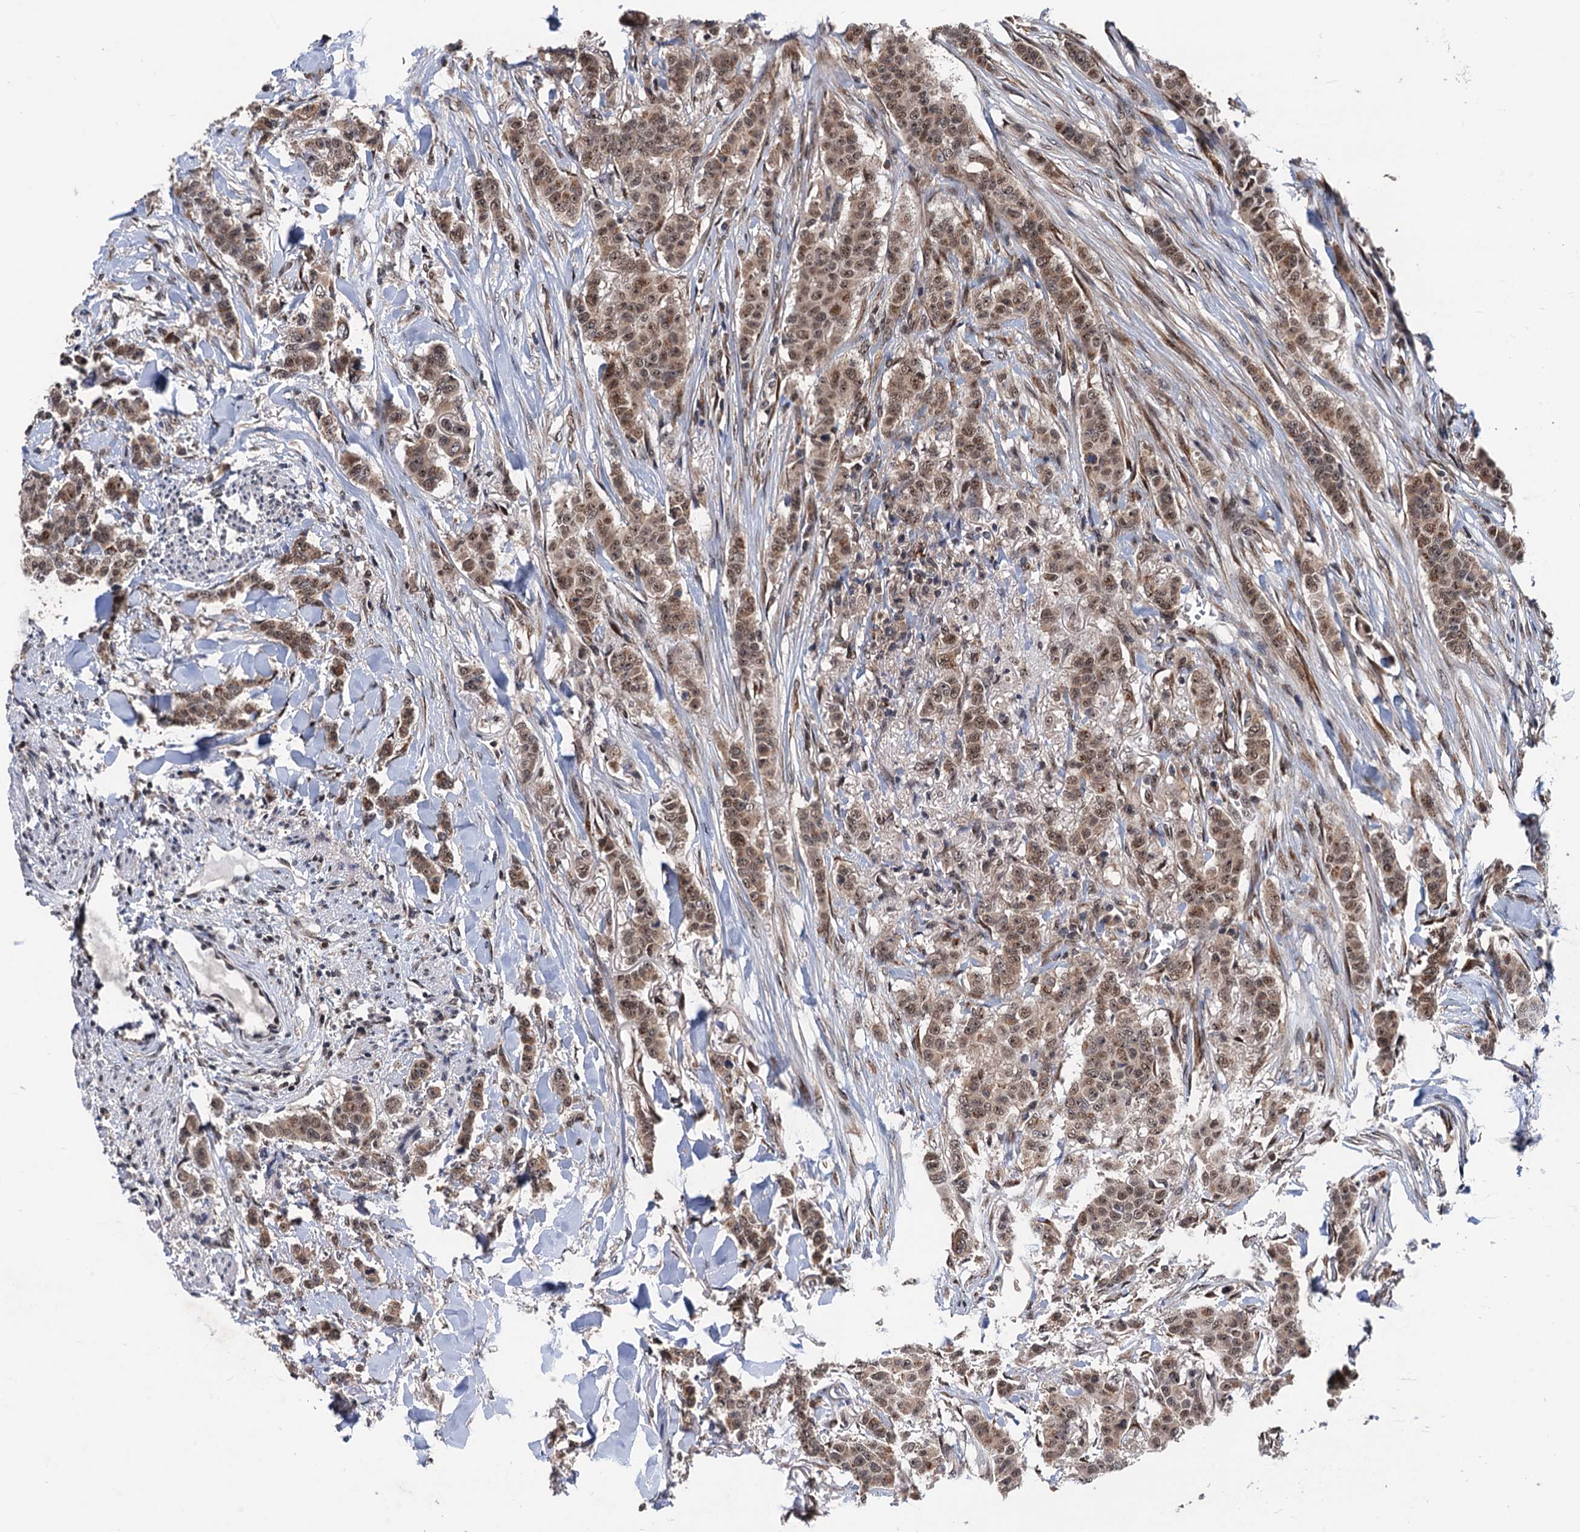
{"staining": {"intensity": "moderate", "quantity": ">75%", "location": "cytoplasmic/membranous,nuclear"}, "tissue": "breast cancer", "cell_type": "Tumor cells", "image_type": "cancer", "snomed": [{"axis": "morphology", "description": "Duct carcinoma"}, {"axis": "topography", "description": "Breast"}], "caption": "Moderate cytoplasmic/membranous and nuclear expression for a protein is appreciated in approximately >75% of tumor cells of breast cancer using immunohistochemistry.", "gene": "RASSF4", "patient": {"sex": "female", "age": 40}}